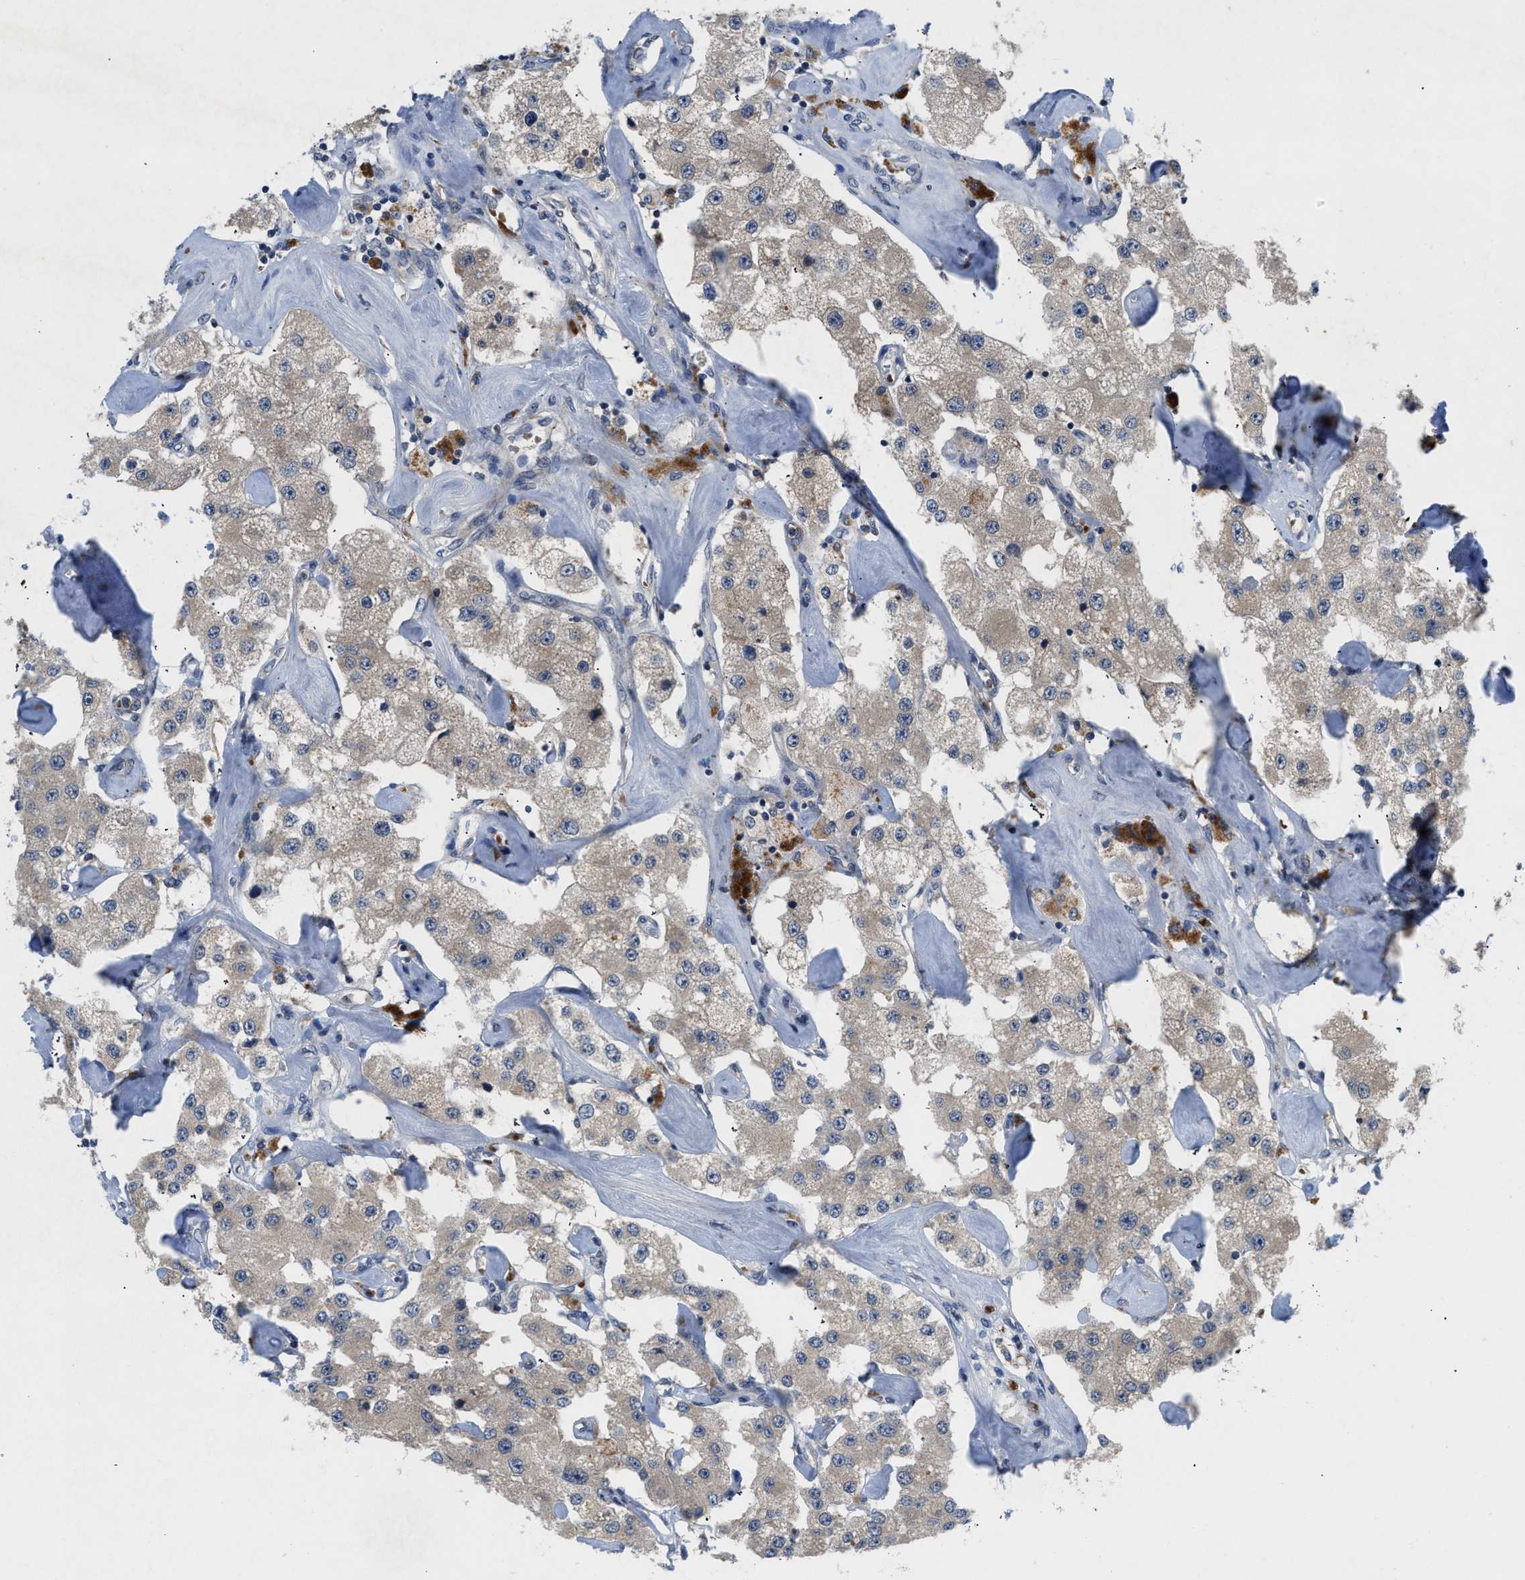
{"staining": {"intensity": "weak", "quantity": ">75%", "location": "cytoplasmic/membranous"}, "tissue": "carcinoid", "cell_type": "Tumor cells", "image_type": "cancer", "snomed": [{"axis": "morphology", "description": "Carcinoid, malignant, NOS"}, {"axis": "topography", "description": "Pancreas"}], "caption": "This histopathology image demonstrates IHC staining of malignant carcinoid, with low weak cytoplasmic/membranous staining in about >75% of tumor cells.", "gene": "PDE7A", "patient": {"sex": "male", "age": 41}}